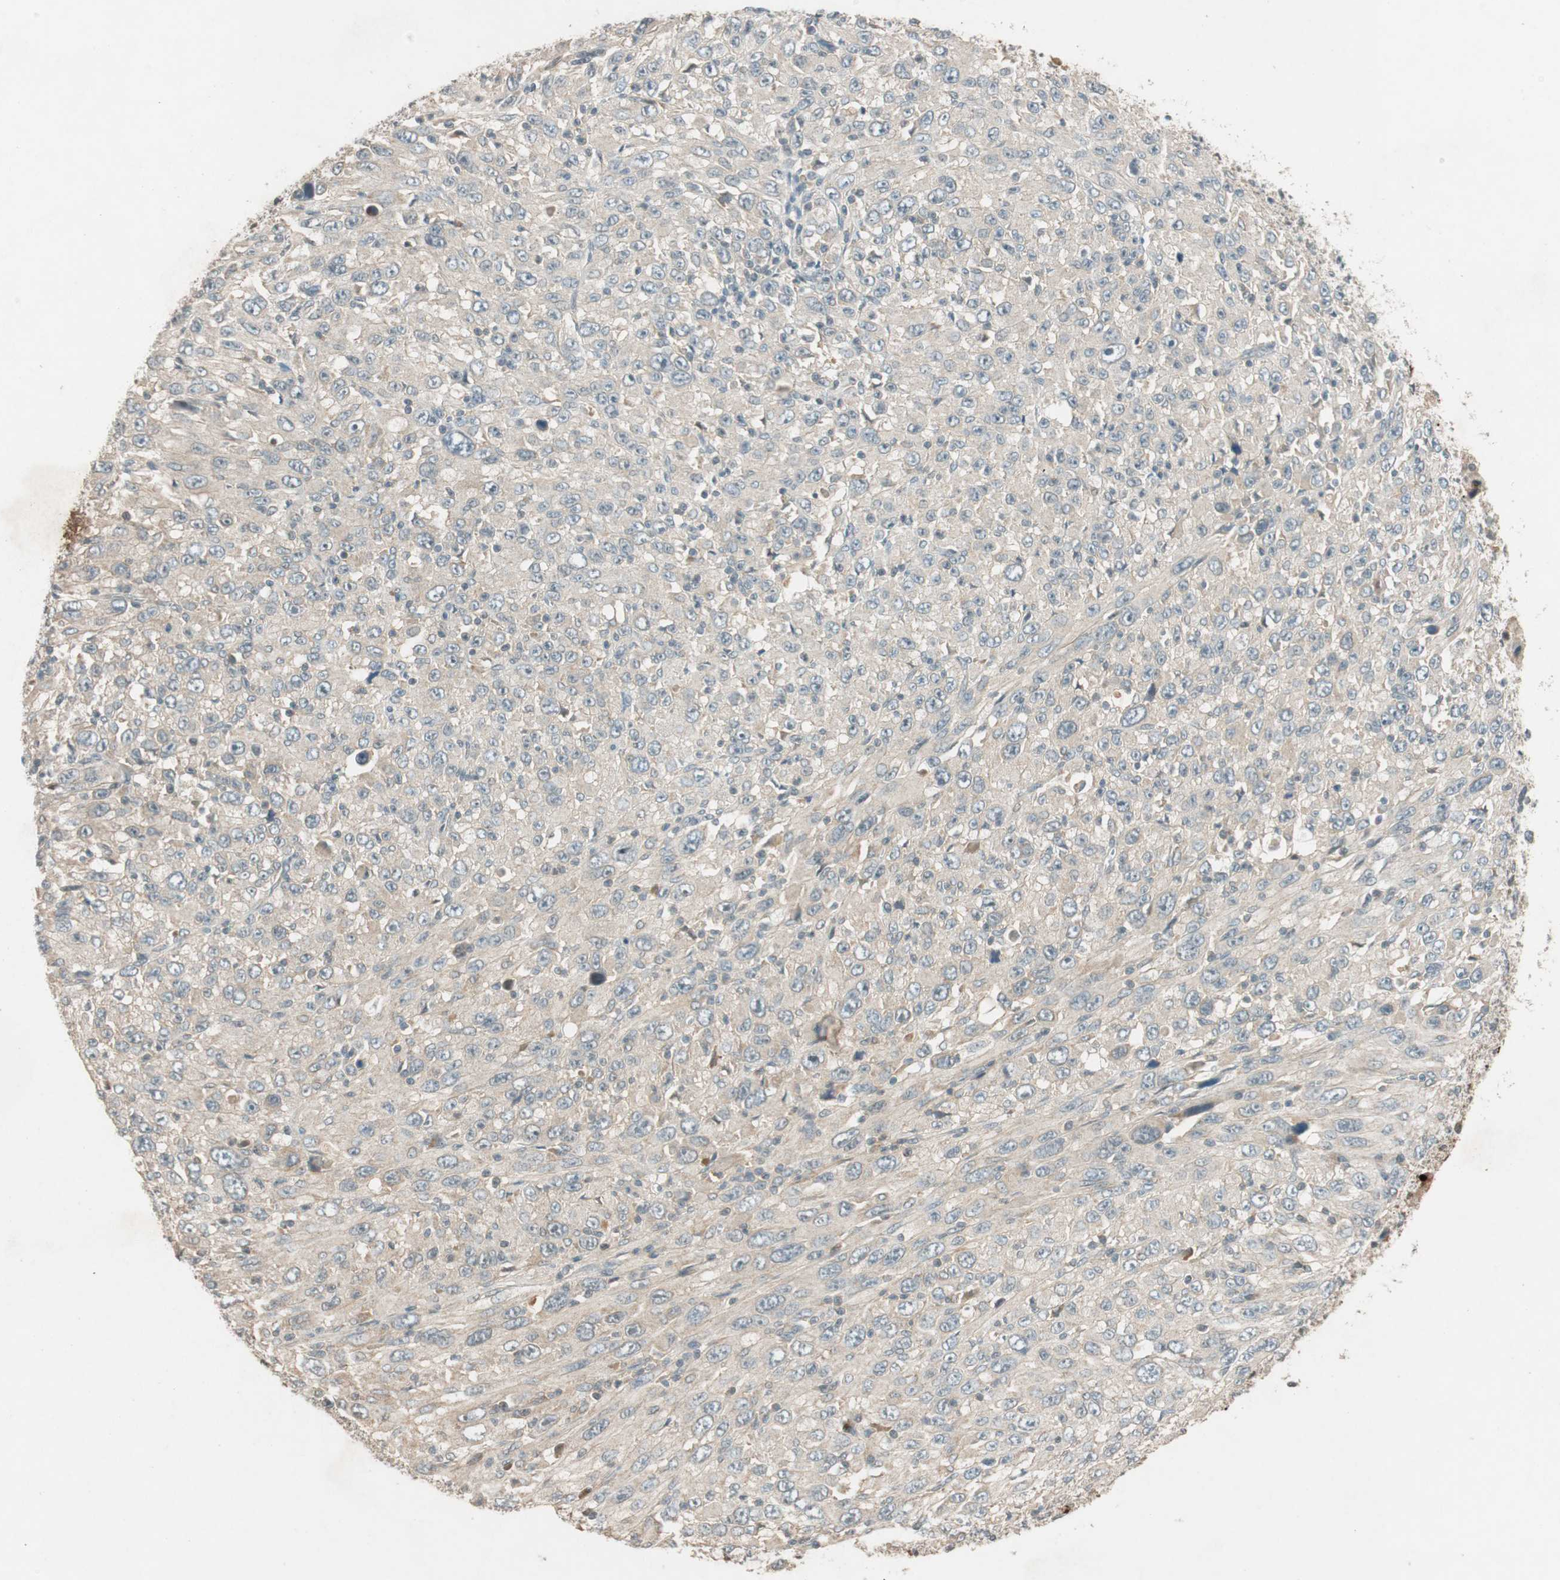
{"staining": {"intensity": "weak", "quantity": ">75%", "location": "cytoplasmic/membranous"}, "tissue": "melanoma", "cell_type": "Tumor cells", "image_type": "cancer", "snomed": [{"axis": "morphology", "description": "Malignant melanoma, Metastatic site"}, {"axis": "topography", "description": "Skin"}], "caption": "Malignant melanoma (metastatic site) tissue exhibits weak cytoplasmic/membranous expression in about >75% of tumor cells", "gene": "GLB1", "patient": {"sex": "female", "age": 56}}